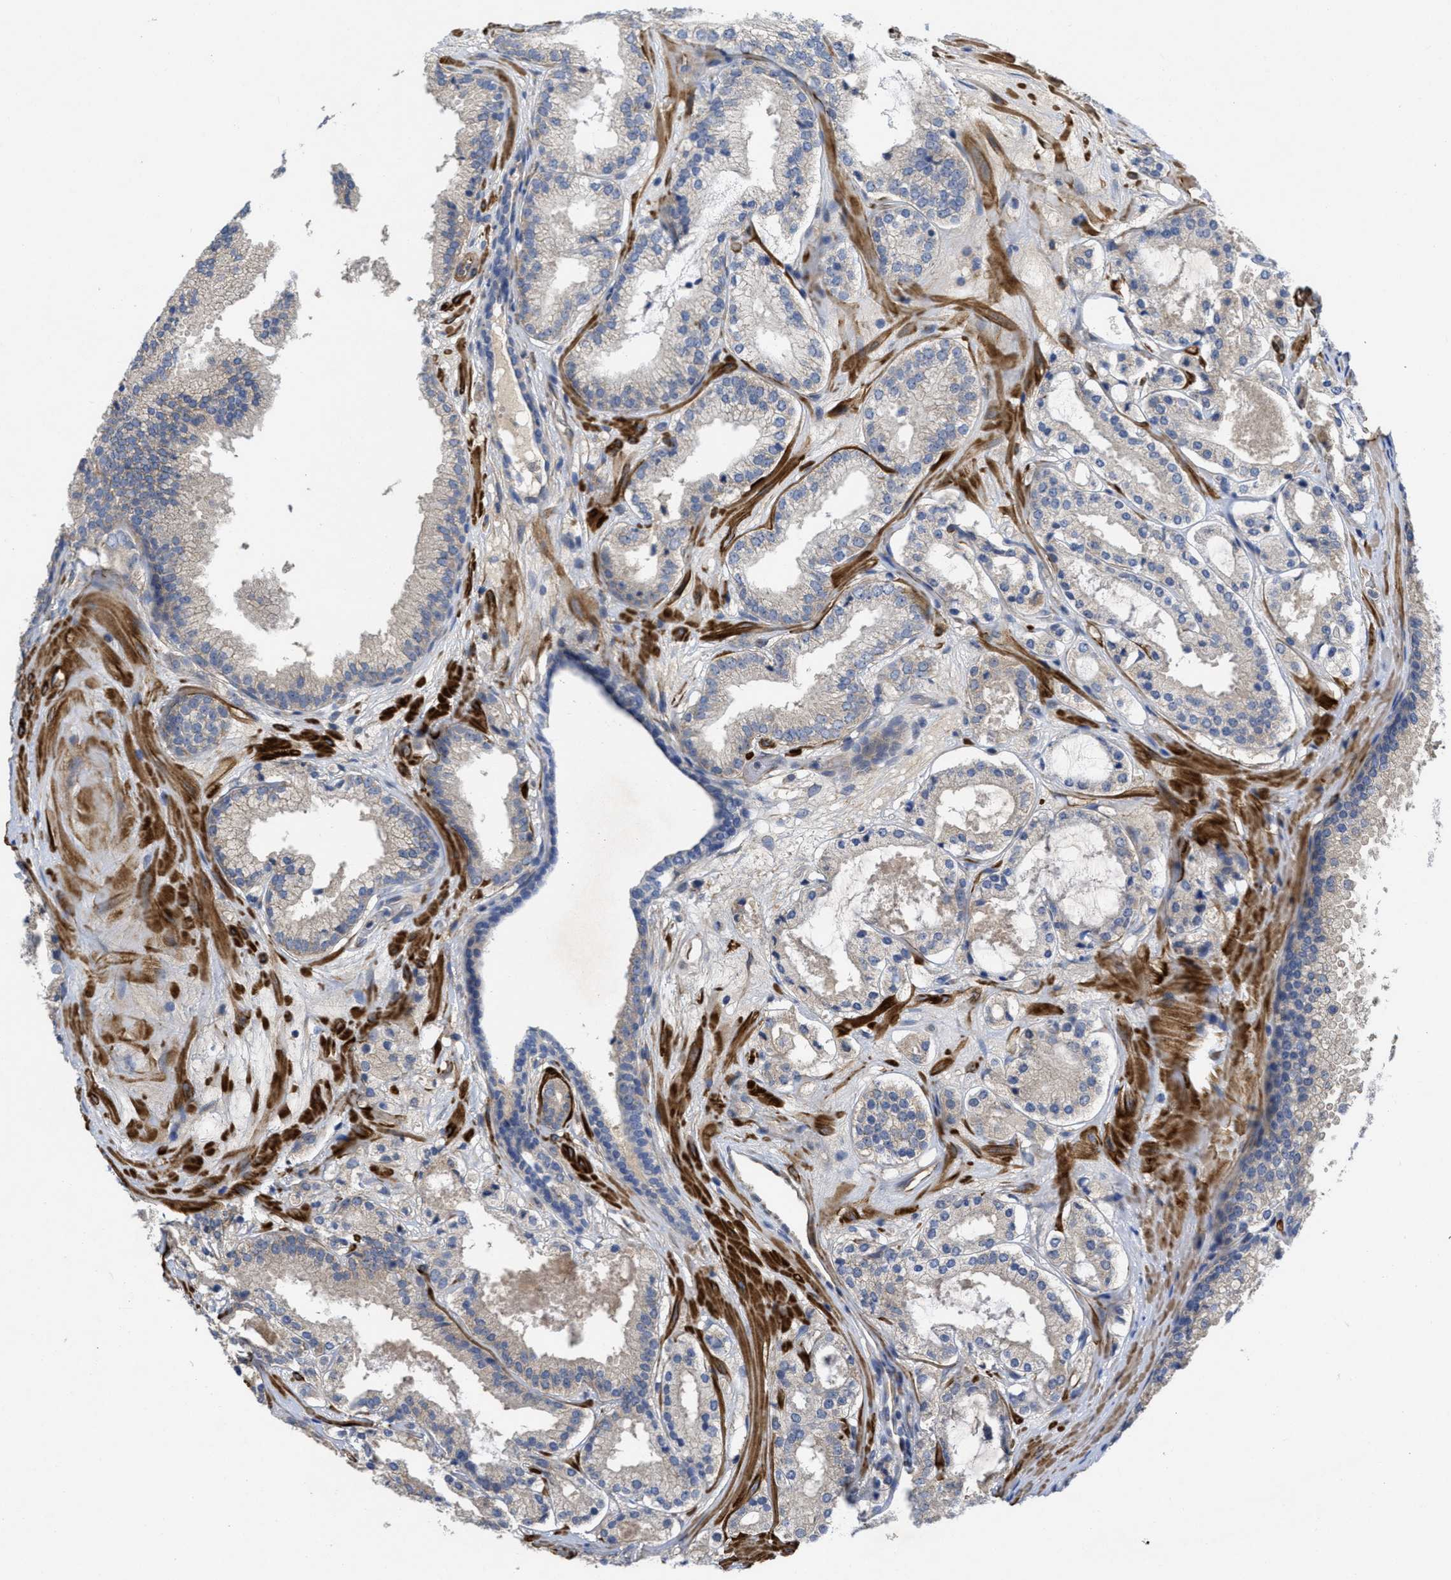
{"staining": {"intensity": "negative", "quantity": "none", "location": "none"}, "tissue": "prostate cancer", "cell_type": "Tumor cells", "image_type": "cancer", "snomed": [{"axis": "morphology", "description": "Adenocarcinoma, High grade"}, {"axis": "topography", "description": "Prostate"}], "caption": "Prostate cancer was stained to show a protein in brown. There is no significant staining in tumor cells.", "gene": "ARHGEF26", "patient": {"sex": "male", "age": 65}}